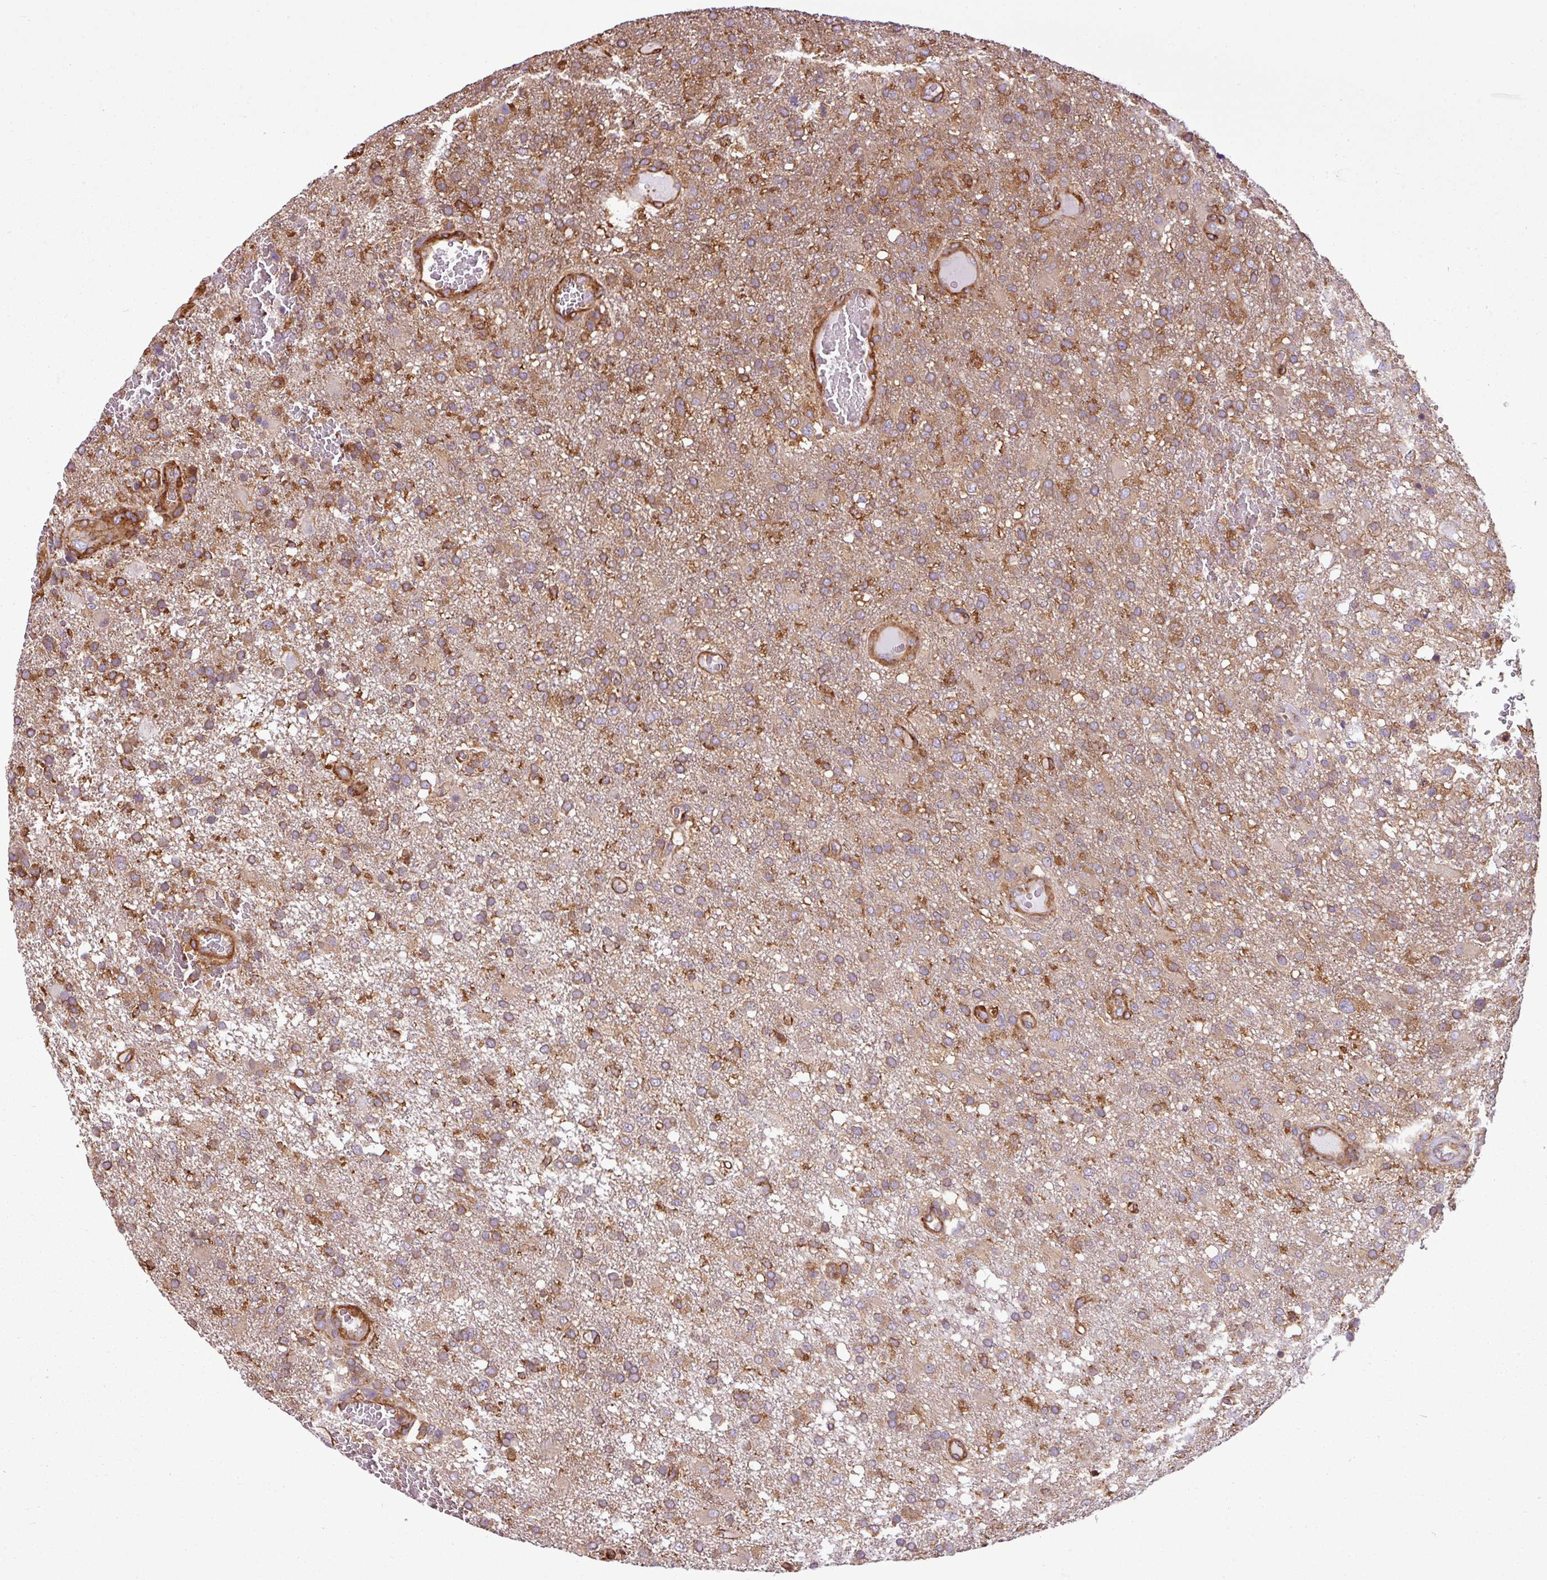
{"staining": {"intensity": "moderate", "quantity": ">75%", "location": "cytoplasmic/membranous"}, "tissue": "glioma", "cell_type": "Tumor cells", "image_type": "cancer", "snomed": [{"axis": "morphology", "description": "Glioma, malignant, High grade"}, {"axis": "topography", "description": "Brain"}], "caption": "Immunohistochemical staining of human glioma reveals medium levels of moderate cytoplasmic/membranous expression in approximately >75% of tumor cells. The staining is performed using DAB (3,3'-diaminobenzidine) brown chromogen to label protein expression. The nuclei are counter-stained blue using hematoxylin.", "gene": "PACSIN2", "patient": {"sex": "female", "age": 74}}